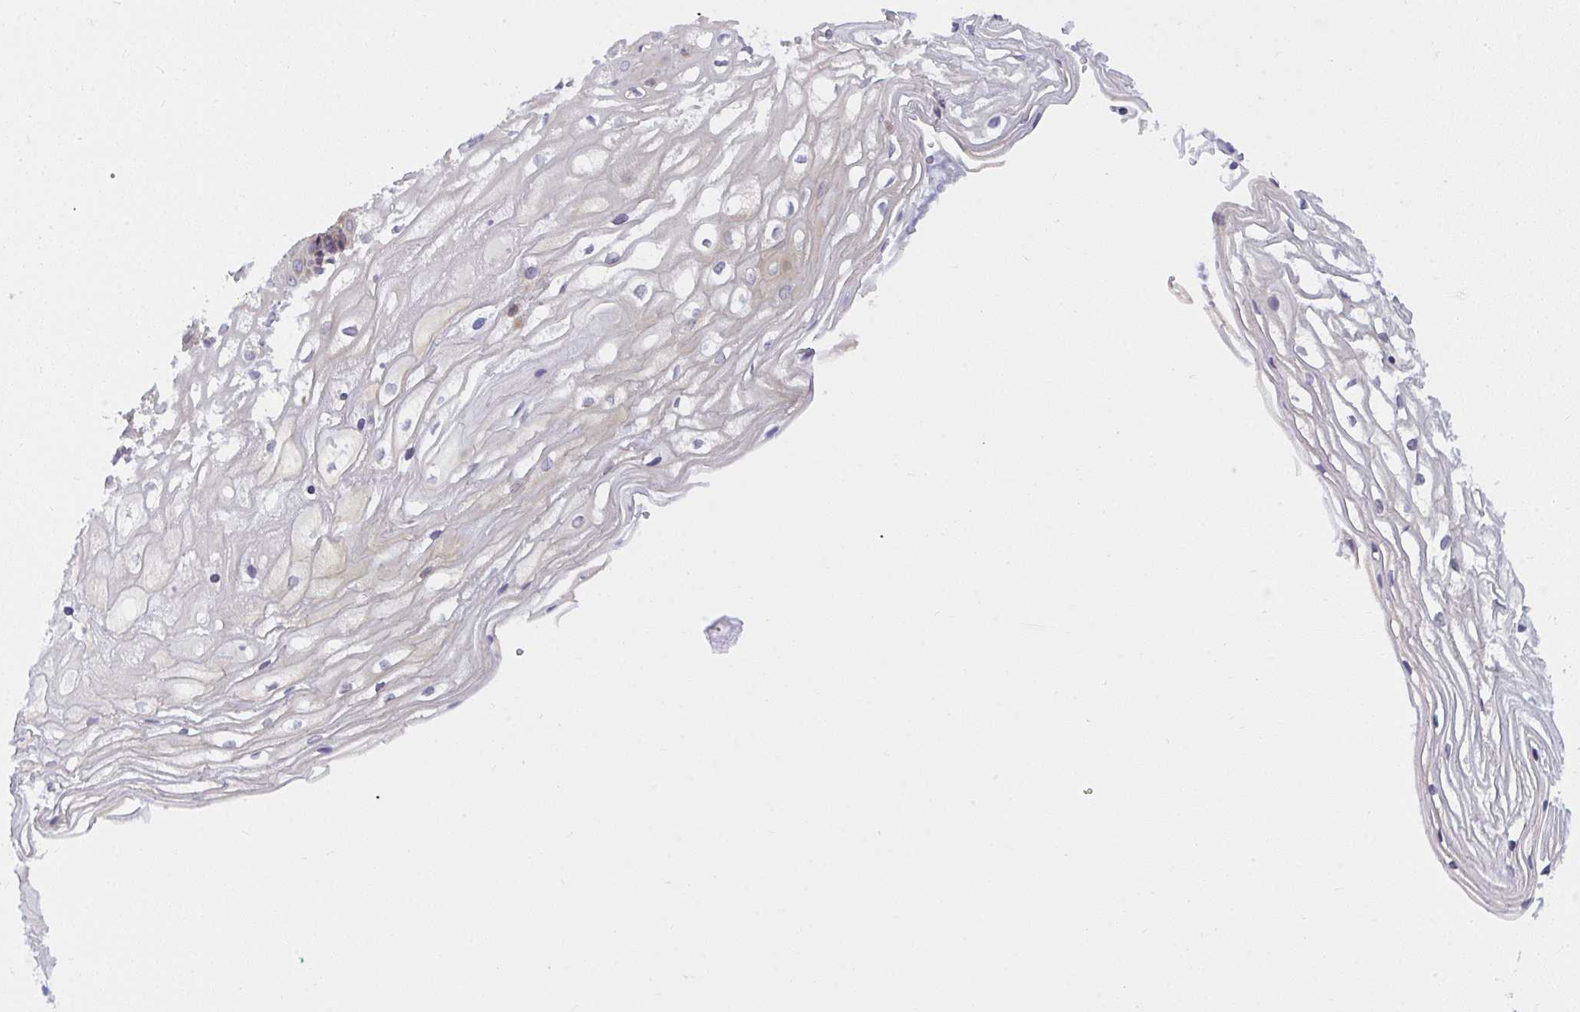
{"staining": {"intensity": "moderate", "quantity": "25%-75%", "location": "cytoplasmic/membranous"}, "tissue": "cervix", "cell_type": "Glandular cells", "image_type": "normal", "snomed": [{"axis": "morphology", "description": "Normal tissue, NOS"}, {"axis": "topography", "description": "Cervix"}], "caption": "A medium amount of moderate cytoplasmic/membranous expression is identified in approximately 25%-75% of glandular cells in normal cervix. (IHC, brightfield microscopy, high magnification).", "gene": "SLC30A6", "patient": {"sex": "female", "age": 36}}